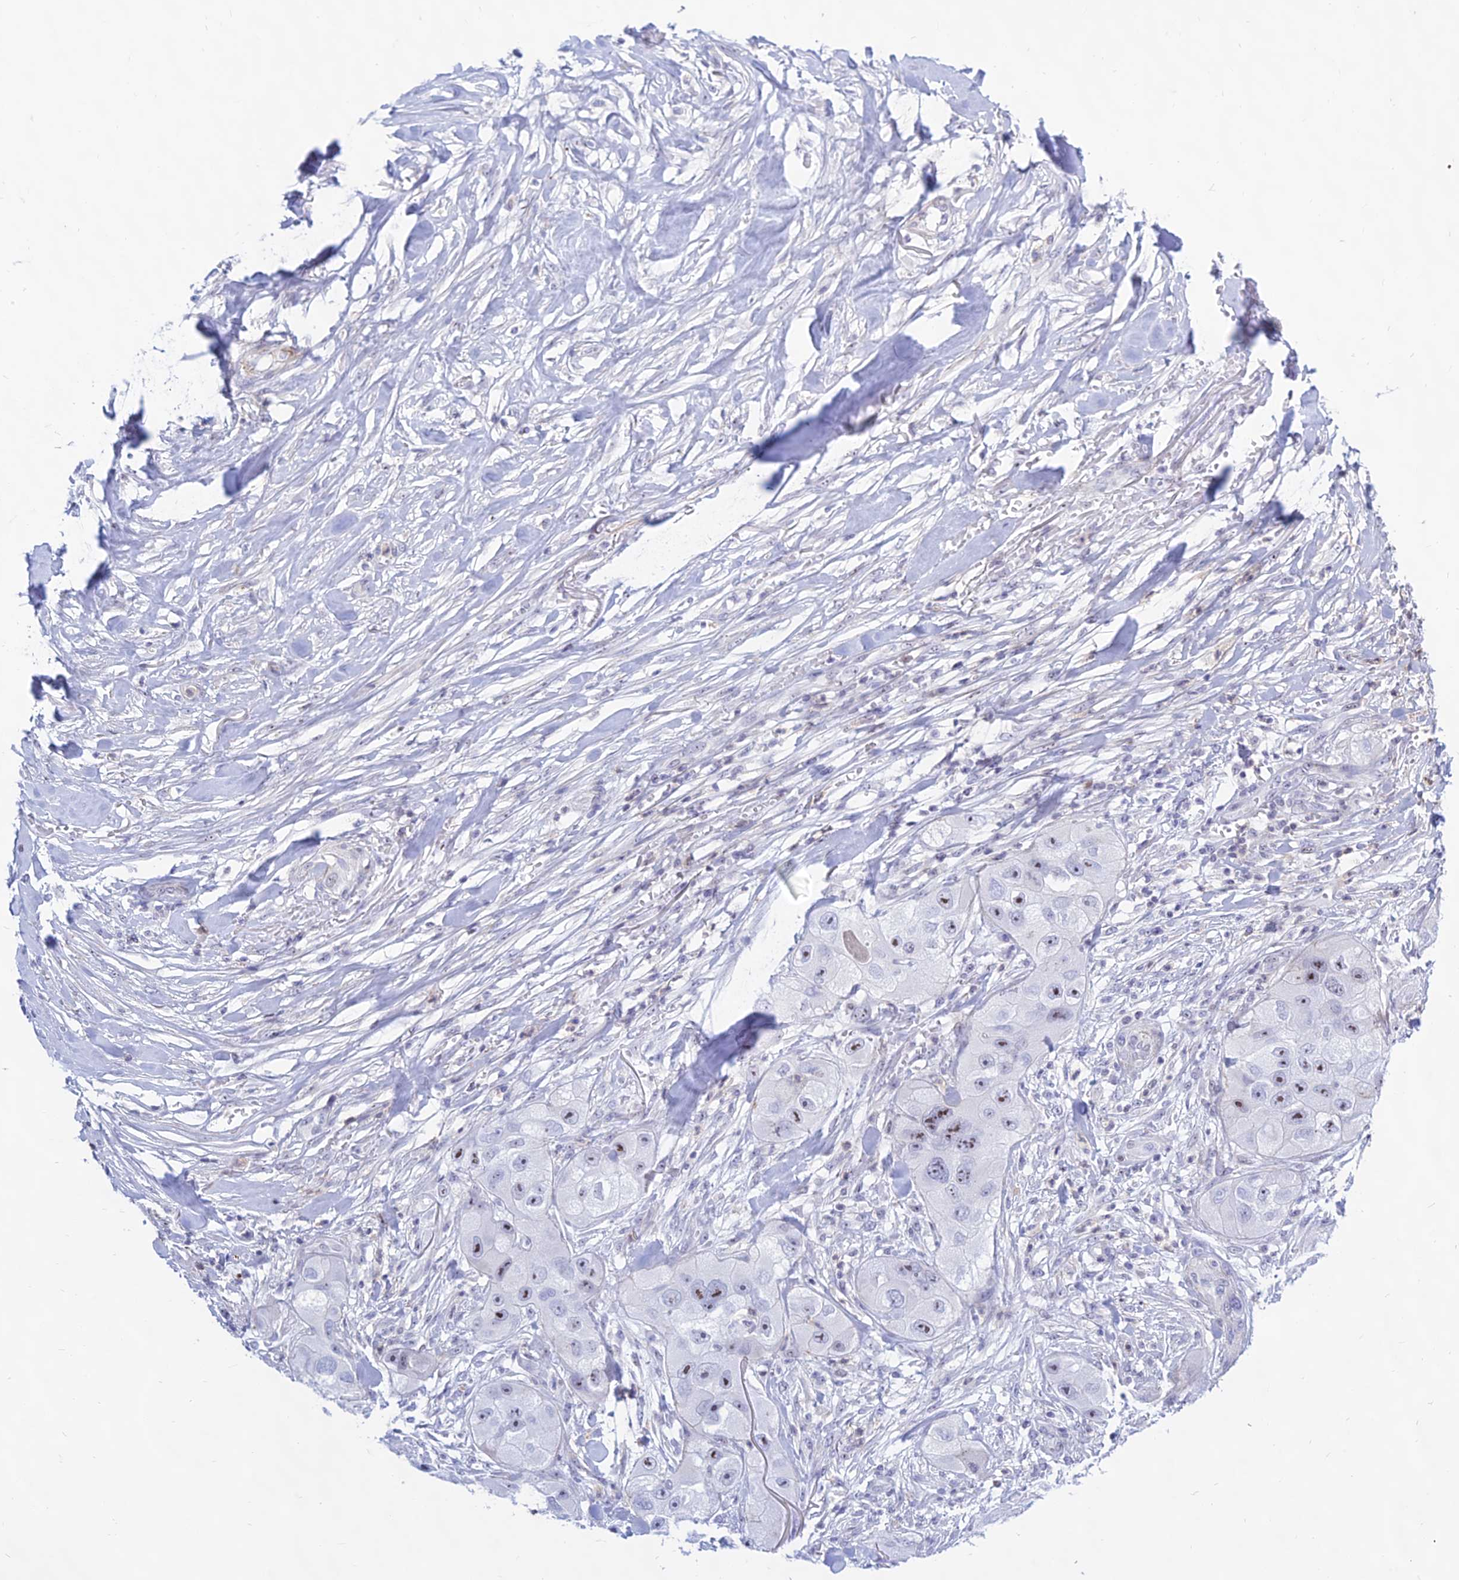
{"staining": {"intensity": "moderate", "quantity": "25%-75%", "location": "nuclear"}, "tissue": "skin cancer", "cell_type": "Tumor cells", "image_type": "cancer", "snomed": [{"axis": "morphology", "description": "Squamous cell carcinoma, NOS"}, {"axis": "topography", "description": "Skin"}, {"axis": "topography", "description": "Subcutis"}], "caption": "This is a histology image of immunohistochemistry staining of skin cancer, which shows moderate positivity in the nuclear of tumor cells.", "gene": "KRR1", "patient": {"sex": "male", "age": 73}}